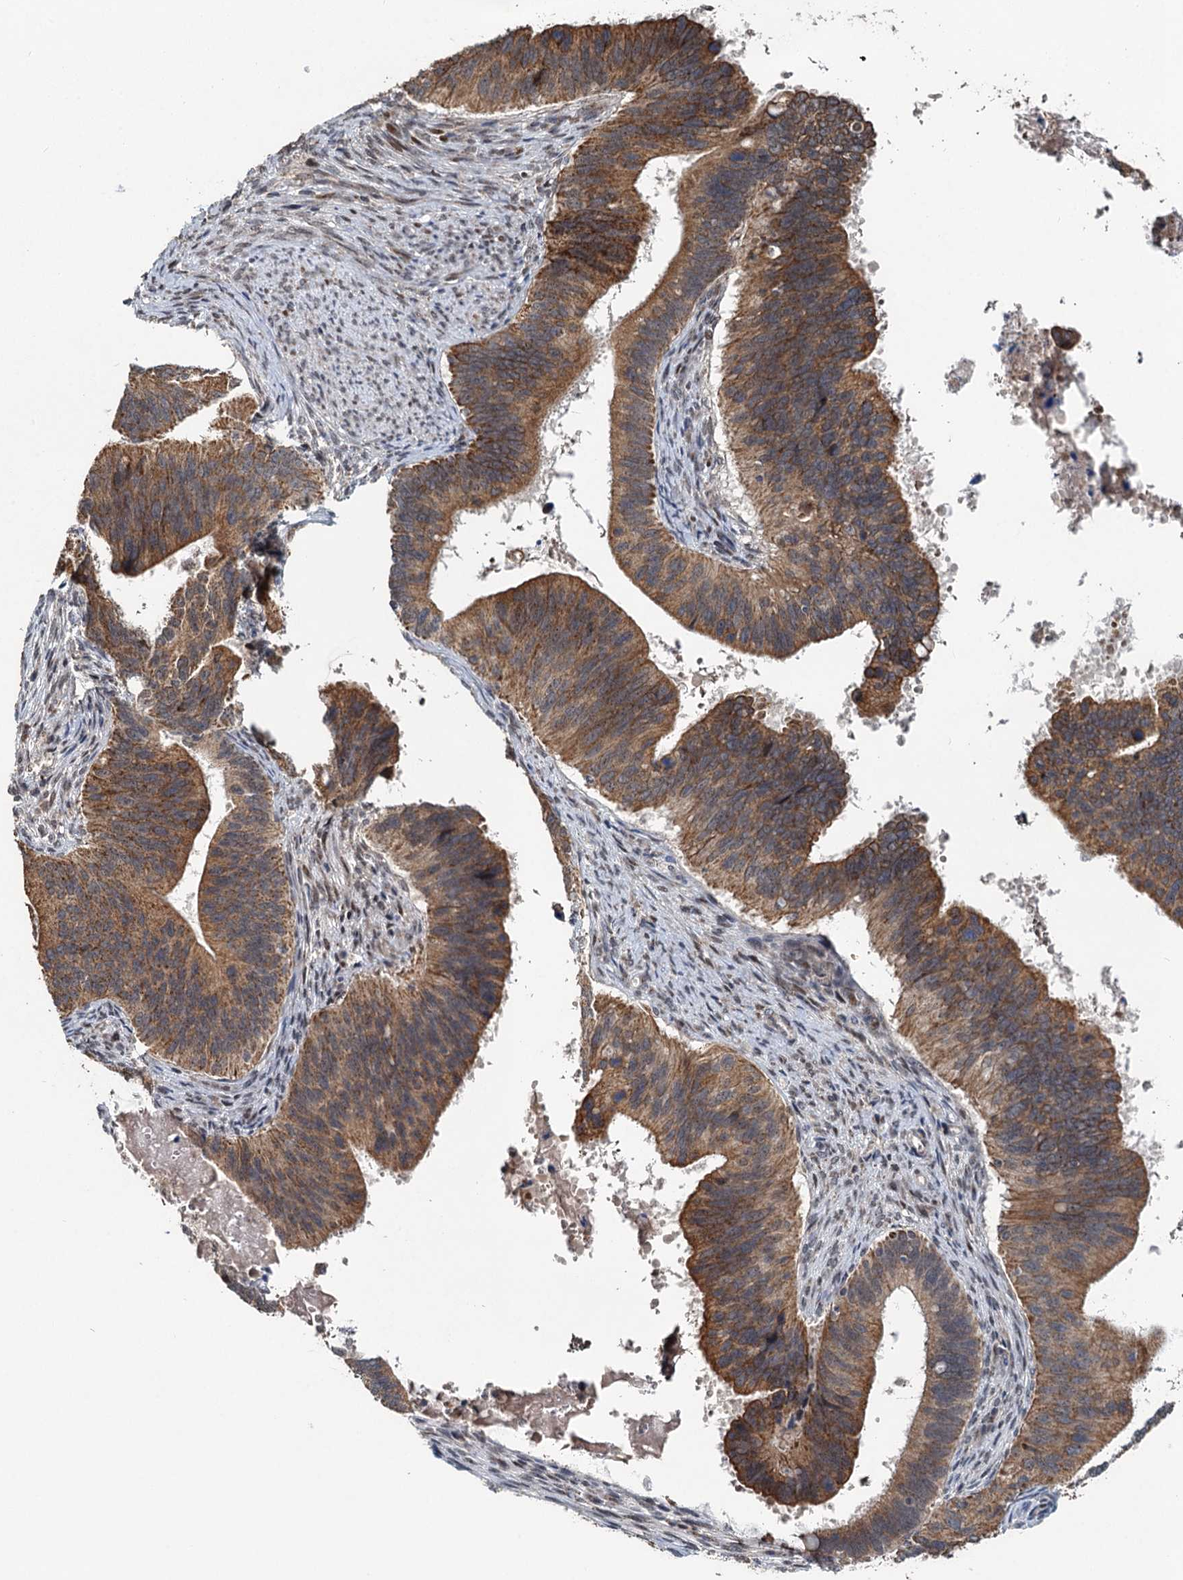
{"staining": {"intensity": "moderate", "quantity": "25%-75%", "location": "cytoplasmic/membranous"}, "tissue": "cervical cancer", "cell_type": "Tumor cells", "image_type": "cancer", "snomed": [{"axis": "morphology", "description": "Adenocarcinoma, NOS"}, {"axis": "topography", "description": "Cervix"}], "caption": "Protein staining of adenocarcinoma (cervical) tissue exhibits moderate cytoplasmic/membranous expression in about 25%-75% of tumor cells.", "gene": "RITA1", "patient": {"sex": "female", "age": 42}}